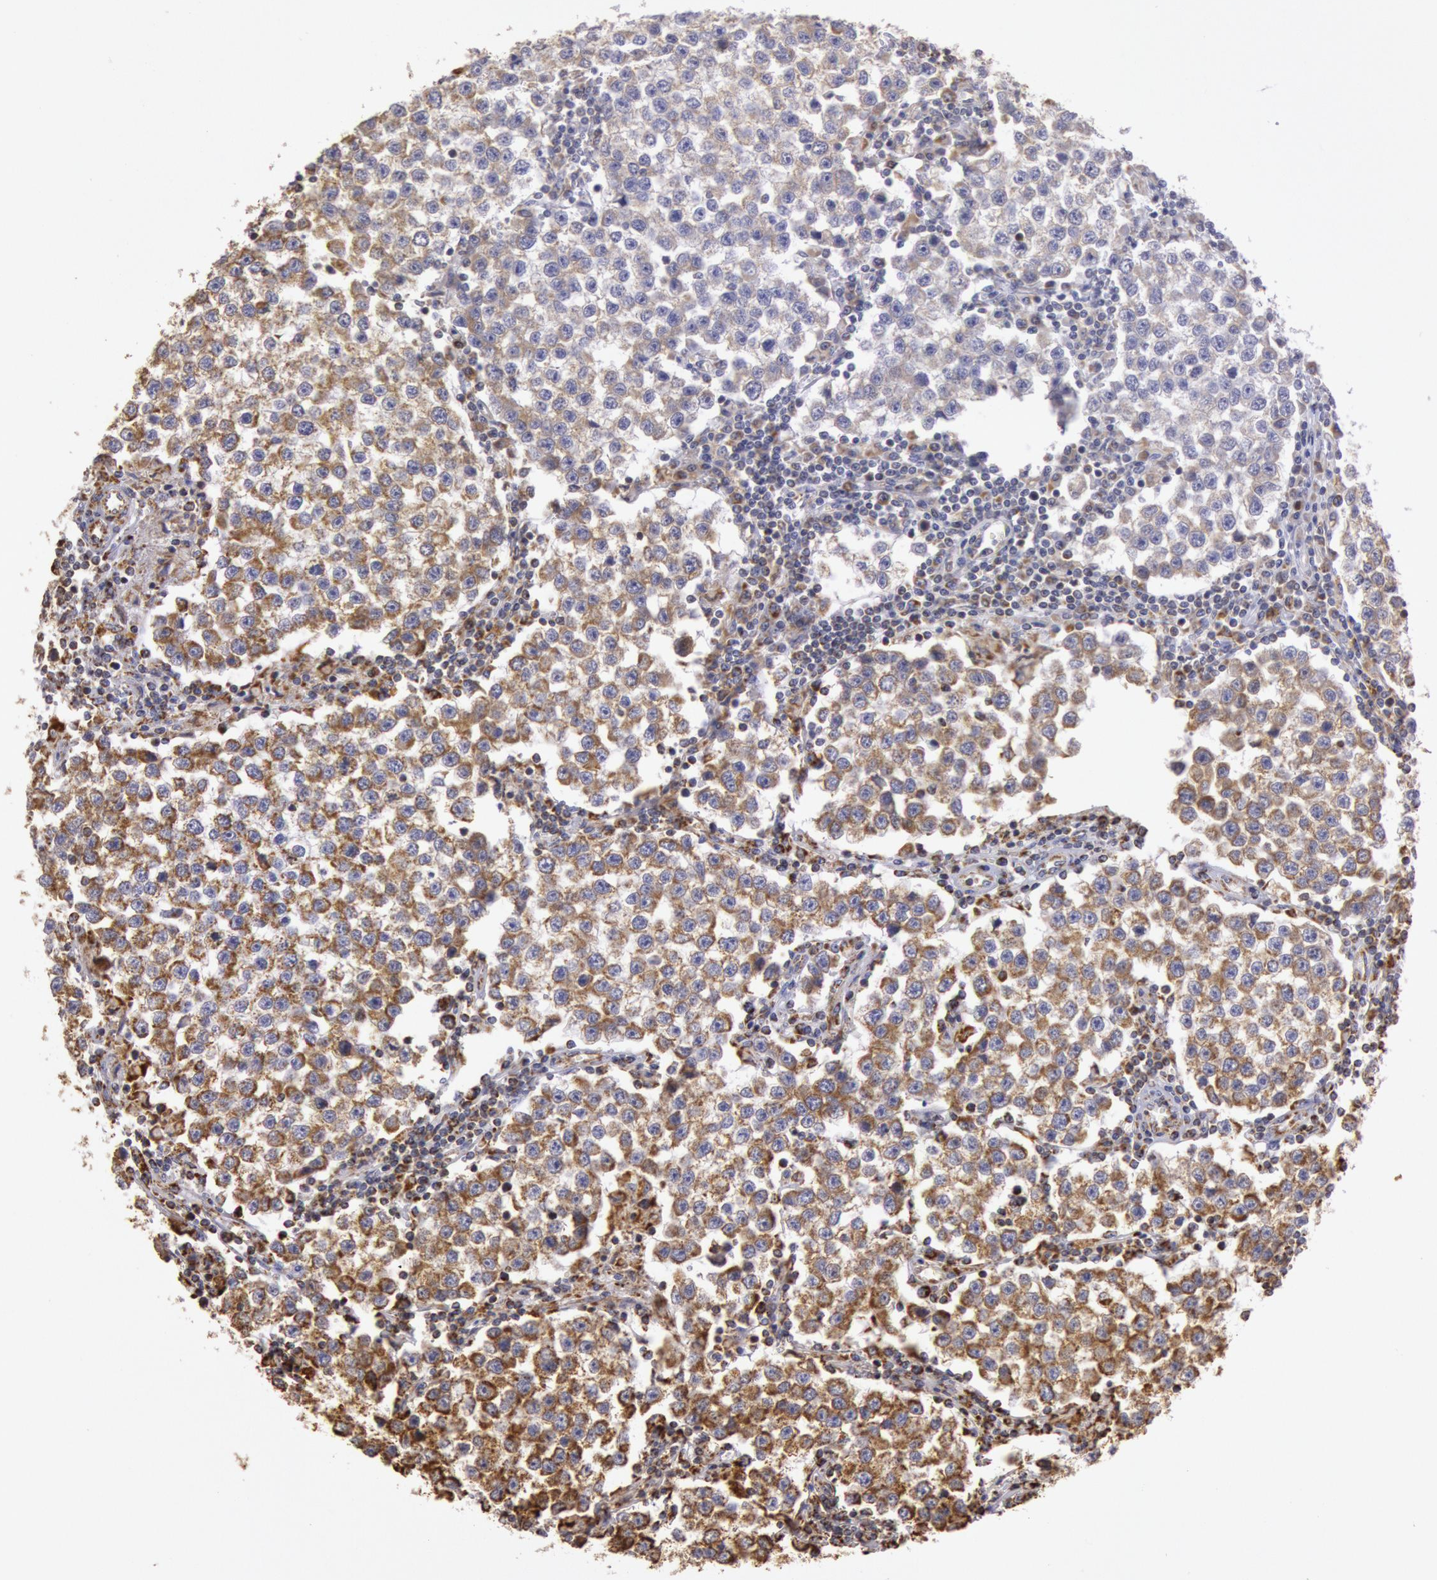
{"staining": {"intensity": "moderate", "quantity": "25%-75%", "location": "cytoplasmic/membranous"}, "tissue": "testis cancer", "cell_type": "Tumor cells", "image_type": "cancer", "snomed": [{"axis": "morphology", "description": "Seminoma, NOS"}, {"axis": "topography", "description": "Testis"}], "caption": "A photomicrograph of human testis seminoma stained for a protein demonstrates moderate cytoplasmic/membranous brown staining in tumor cells. The staining was performed using DAB to visualize the protein expression in brown, while the nuclei were stained in blue with hematoxylin (Magnification: 20x).", "gene": "CYC1", "patient": {"sex": "male", "age": 36}}